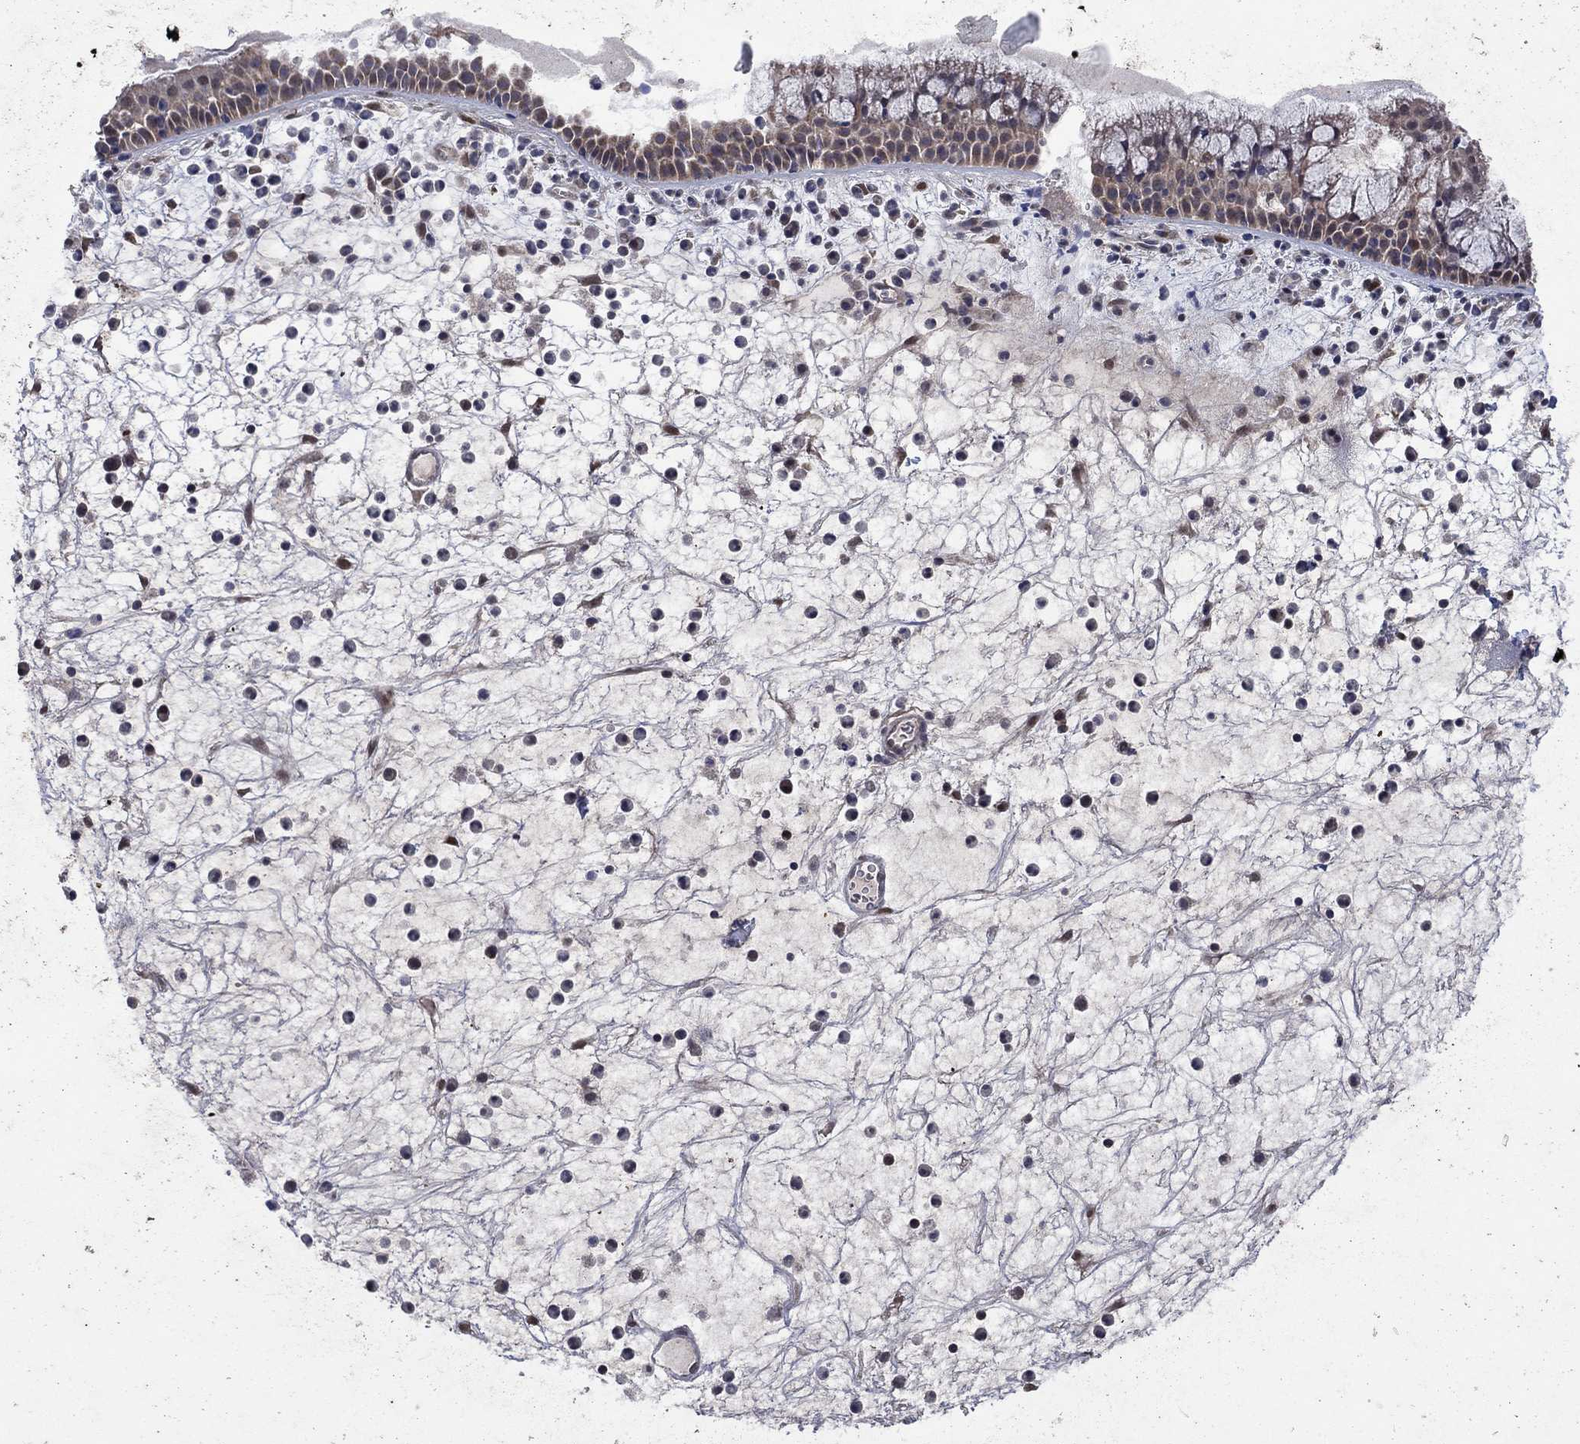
{"staining": {"intensity": "moderate", "quantity": "25%-75%", "location": "cytoplasmic/membranous"}, "tissue": "nasopharynx", "cell_type": "Respiratory epithelial cells", "image_type": "normal", "snomed": [{"axis": "morphology", "description": "Normal tissue, NOS"}, {"axis": "topography", "description": "Nasopharynx"}], "caption": "Nasopharynx stained for a protein (brown) reveals moderate cytoplasmic/membranous positive positivity in about 25%-75% of respiratory epithelial cells.", "gene": "IAH1", "patient": {"sex": "female", "age": 73}}